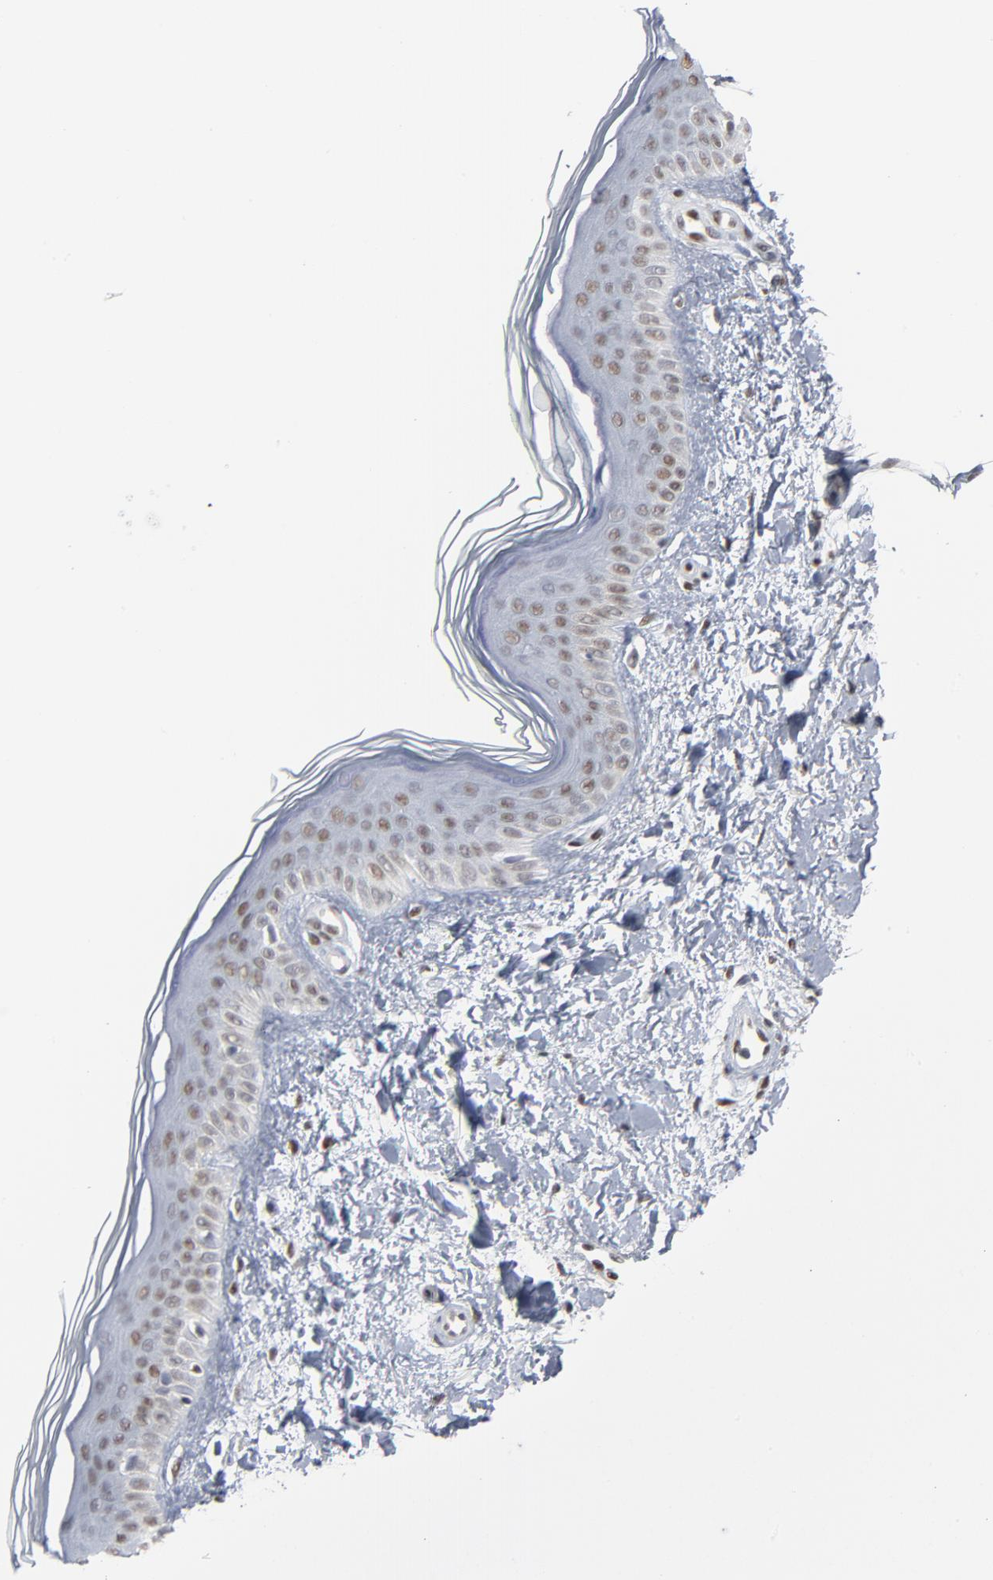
{"staining": {"intensity": "weak", "quantity": "25%-75%", "location": "nuclear"}, "tissue": "skin", "cell_type": "Fibroblasts", "image_type": "normal", "snomed": [{"axis": "morphology", "description": "Normal tissue, NOS"}, {"axis": "topography", "description": "Skin"}], "caption": "A brown stain shows weak nuclear expression of a protein in fibroblasts of benign skin. The staining was performed using DAB, with brown indicating positive protein expression. Nuclei are stained blue with hematoxylin.", "gene": "ATF7", "patient": {"sex": "female", "age": 19}}